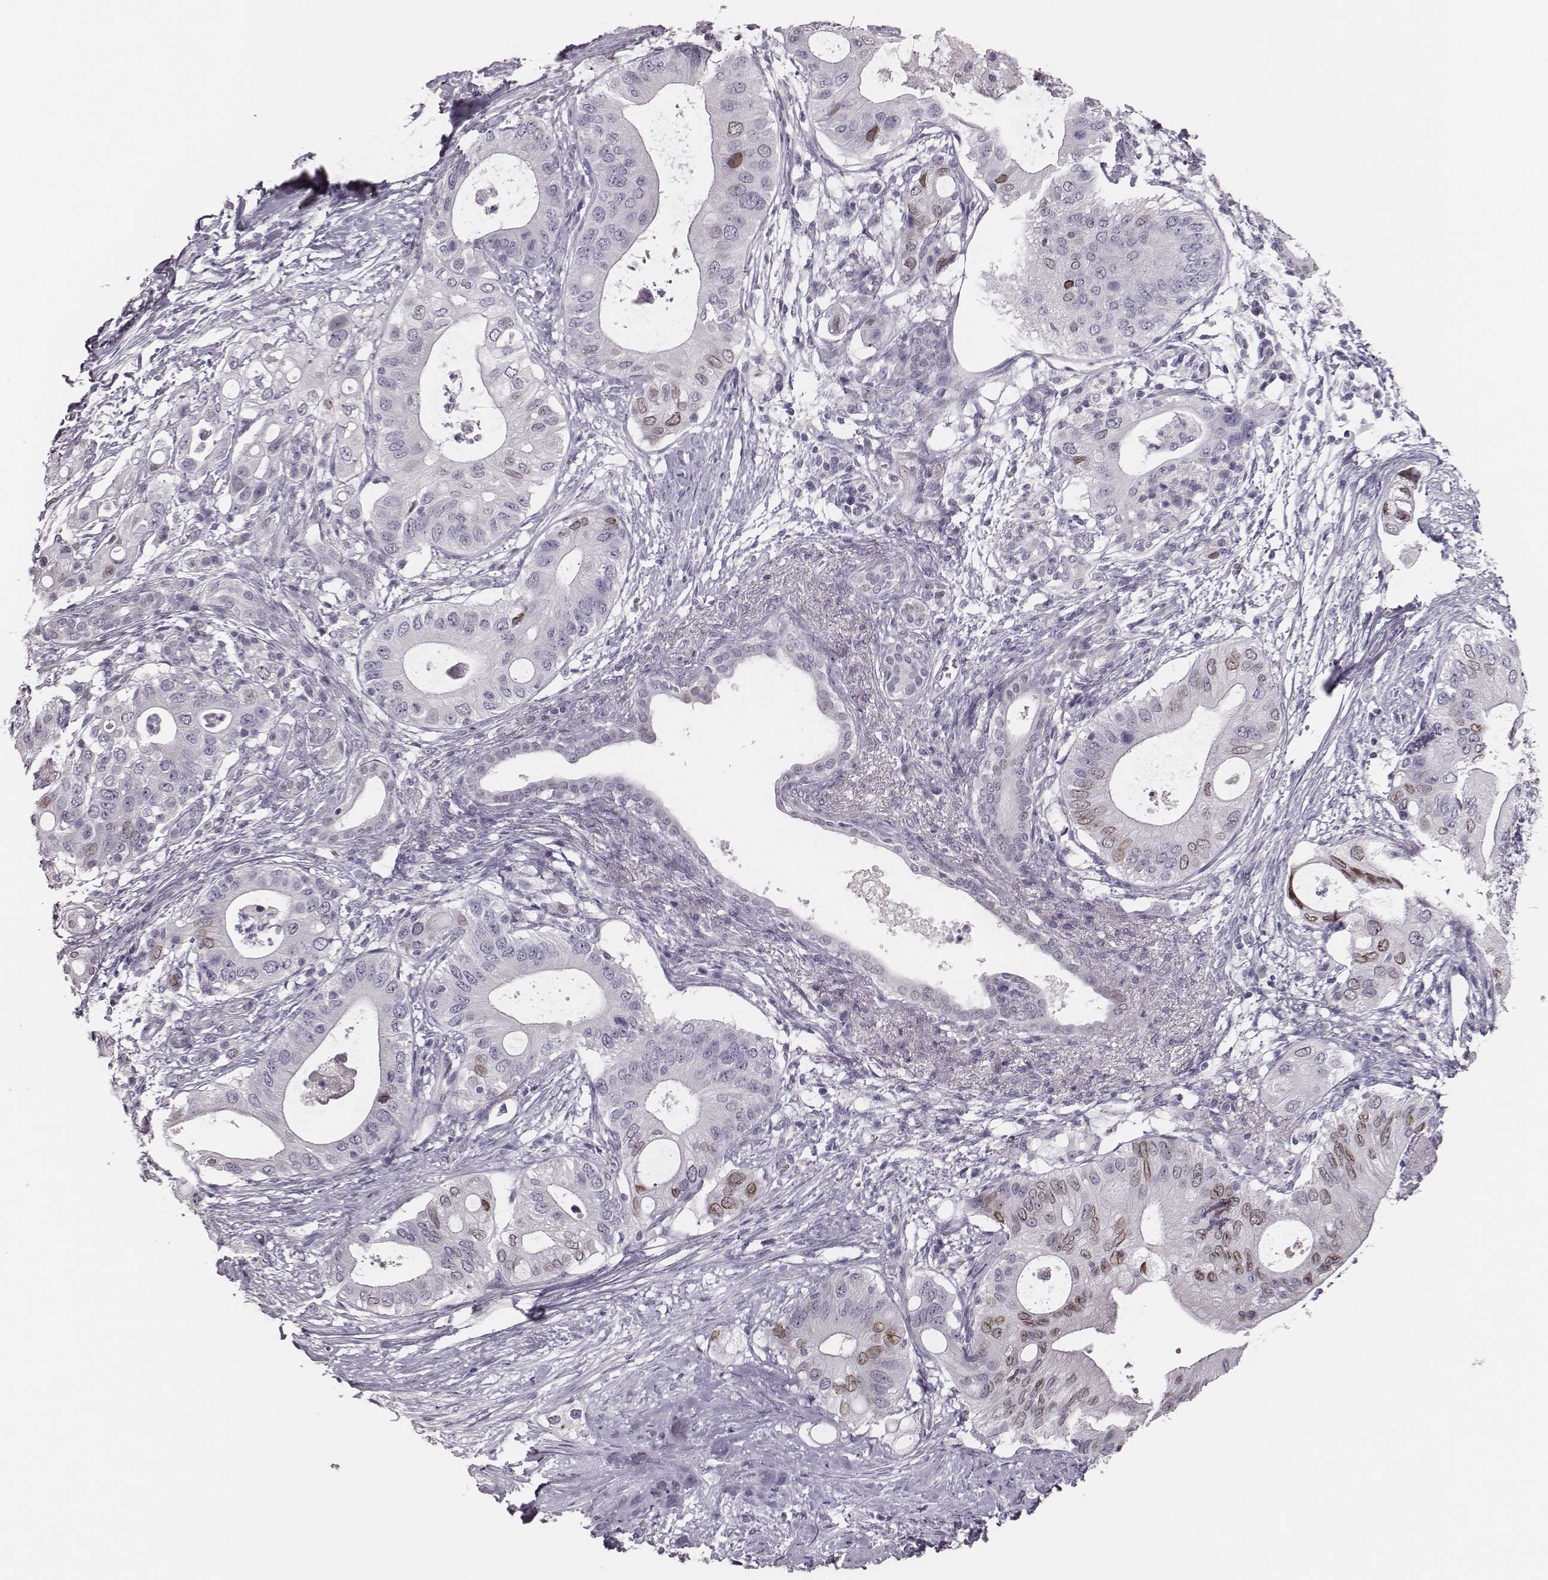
{"staining": {"intensity": "moderate", "quantity": "<25%", "location": "cytoplasmic/membranous,nuclear"}, "tissue": "pancreatic cancer", "cell_type": "Tumor cells", "image_type": "cancer", "snomed": [{"axis": "morphology", "description": "Adenocarcinoma, NOS"}, {"axis": "topography", "description": "Pancreas"}], "caption": "About <25% of tumor cells in human pancreatic cancer reveal moderate cytoplasmic/membranous and nuclear protein positivity as visualized by brown immunohistochemical staining.", "gene": "ADGRF4", "patient": {"sex": "female", "age": 72}}